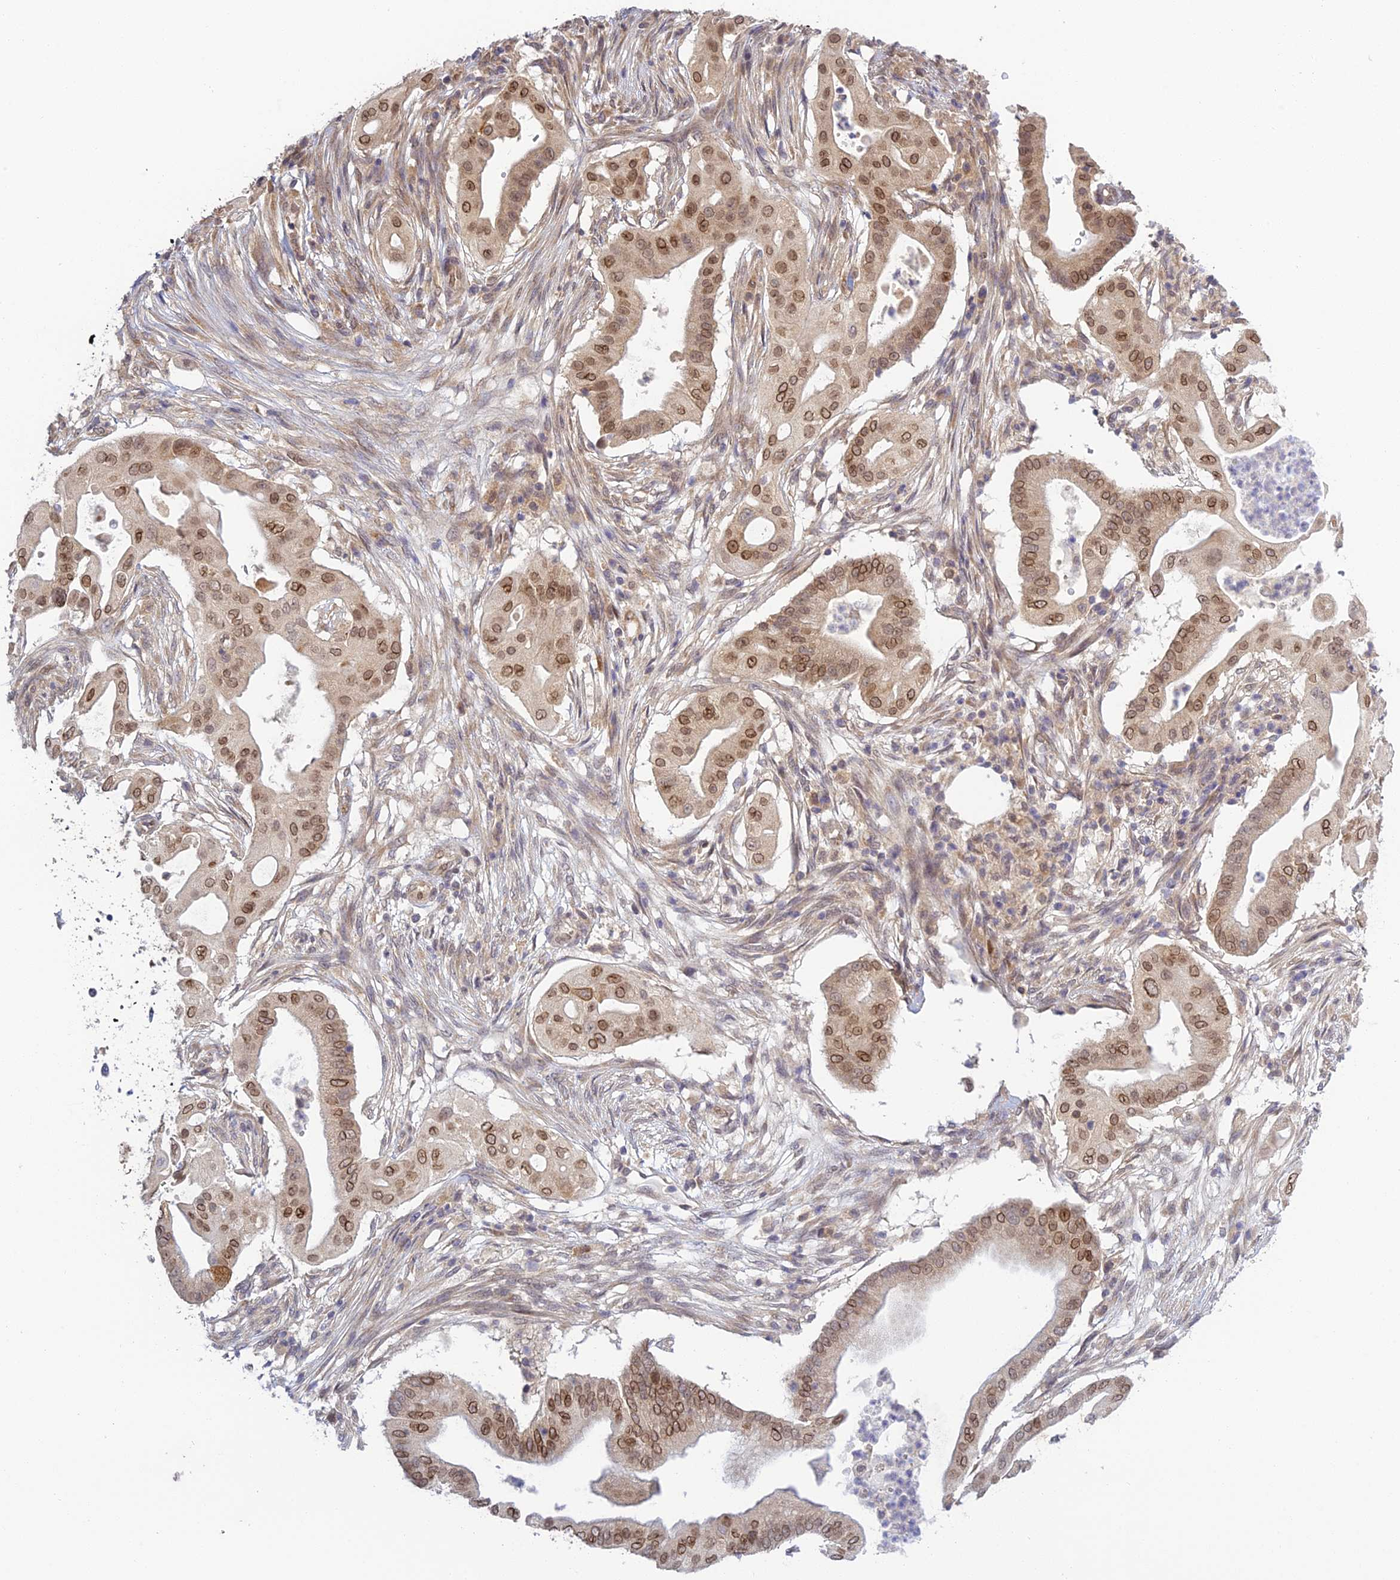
{"staining": {"intensity": "moderate", "quantity": ">75%", "location": "cytoplasmic/membranous,nuclear"}, "tissue": "pancreatic cancer", "cell_type": "Tumor cells", "image_type": "cancer", "snomed": [{"axis": "morphology", "description": "Adenocarcinoma, NOS"}, {"axis": "topography", "description": "Pancreas"}], "caption": "Pancreatic adenocarcinoma stained with DAB (3,3'-diaminobenzidine) IHC displays medium levels of moderate cytoplasmic/membranous and nuclear staining in about >75% of tumor cells.", "gene": "SKIC8", "patient": {"sex": "male", "age": 68}}